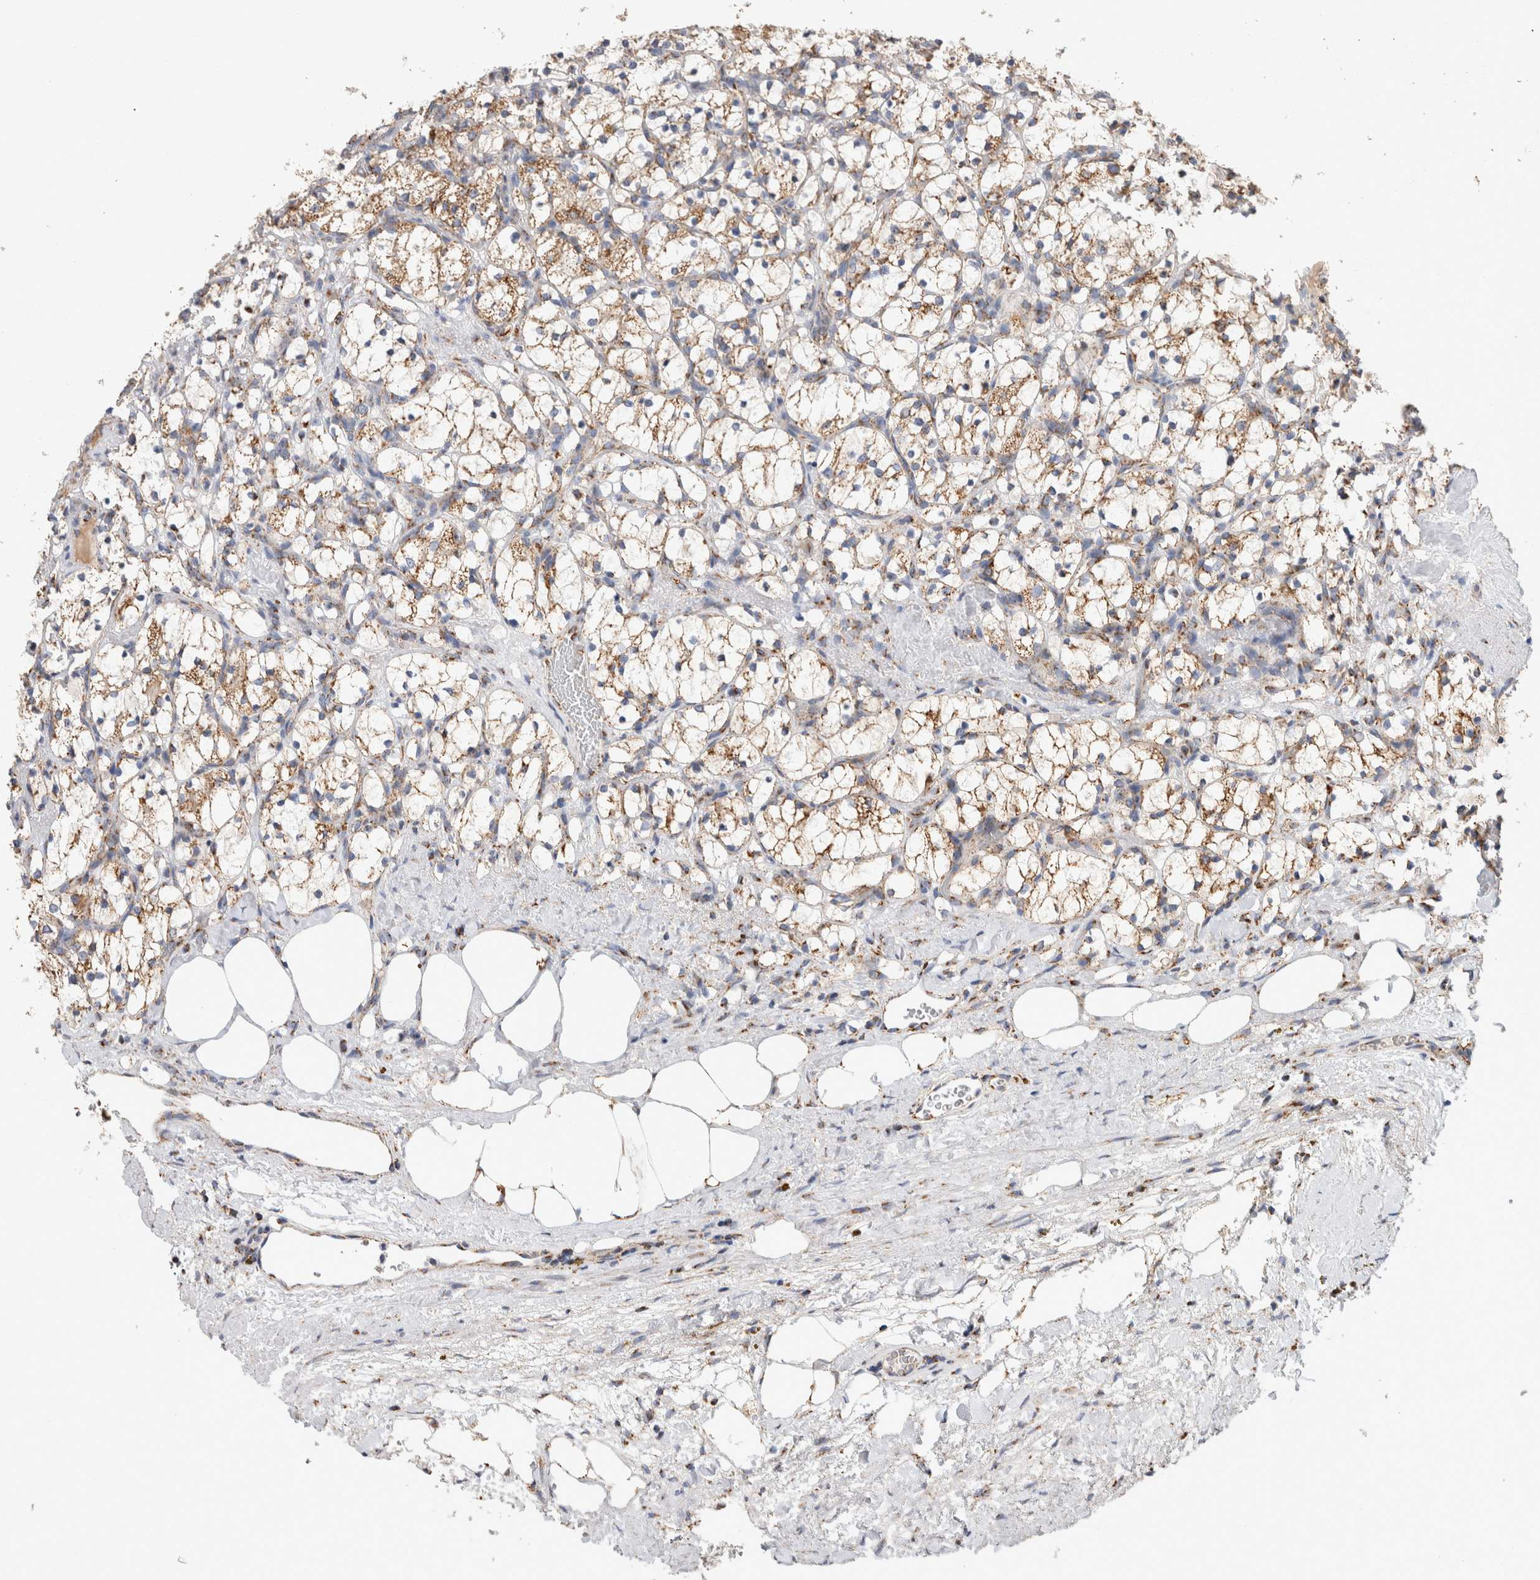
{"staining": {"intensity": "moderate", "quantity": ">75%", "location": "cytoplasmic/membranous"}, "tissue": "renal cancer", "cell_type": "Tumor cells", "image_type": "cancer", "snomed": [{"axis": "morphology", "description": "Adenocarcinoma, NOS"}, {"axis": "topography", "description": "Kidney"}], "caption": "High-power microscopy captured an IHC image of renal cancer, revealing moderate cytoplasmic/membranous expression in about >75% of tumor cells.", "gene": "IARS2", "patient": {"sex": "female", "age": 69}}